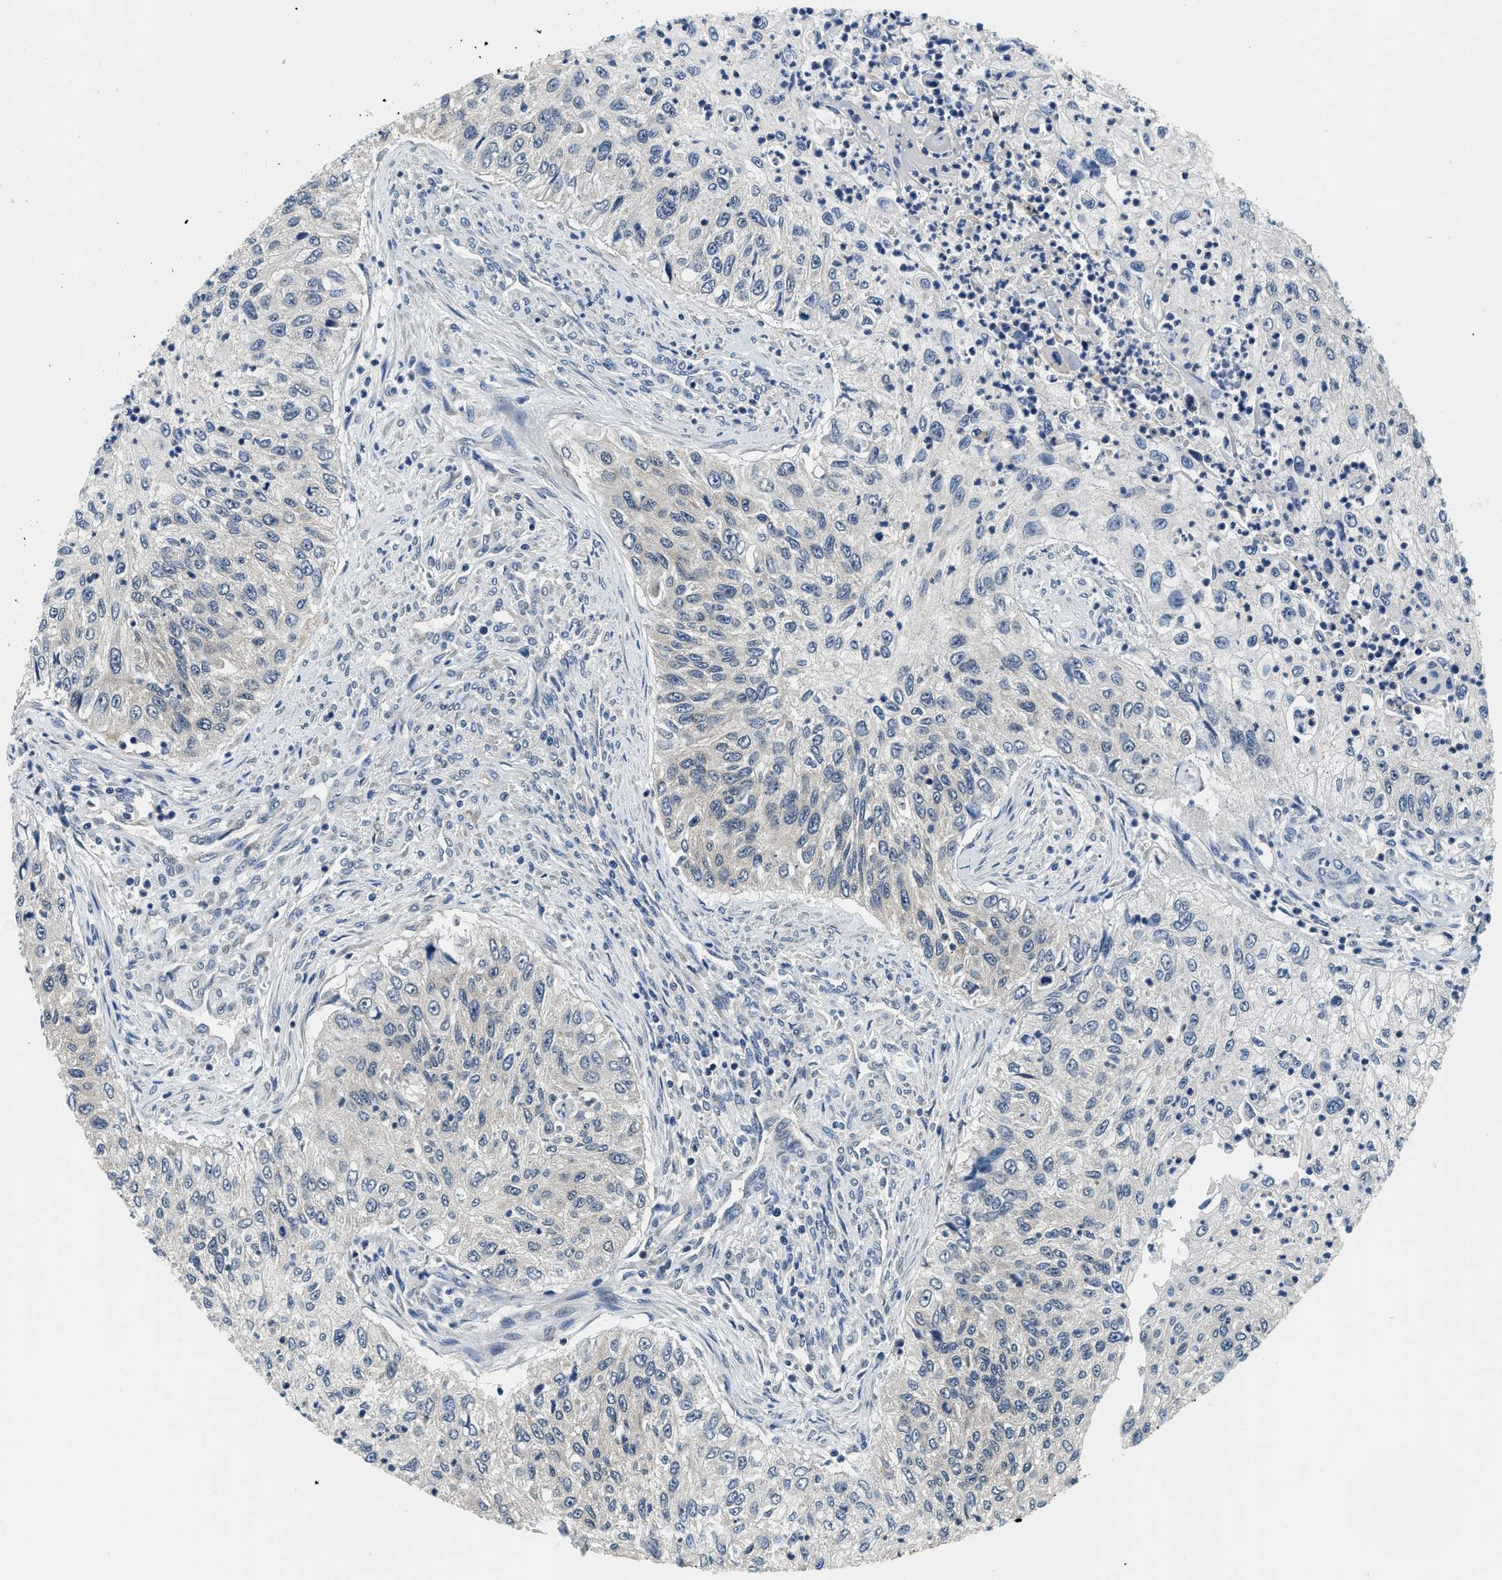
{"staining": {"intensity": "negative", "quantity": "none", "location": "none"}, "tissue": "urothelial cancer", "cell_type": "Tumor cells", "image_type": "cancer", "snomed": [{"axis": "morphology", "description": "Urothelial carcinoma, High grade"}, {"axis": "topography", "description": "Urinary bladder"}], "caption": "IHC of human urothelial cancer shows no positivity in tumor cells. Brightfield microscopy of immunohistochemistry (IHC) stained with DAB (brown) and hematoxylin (blue), captured at high magnification.", "gene": "YAE1", "patient": {"sex": "female", "age": 60}}